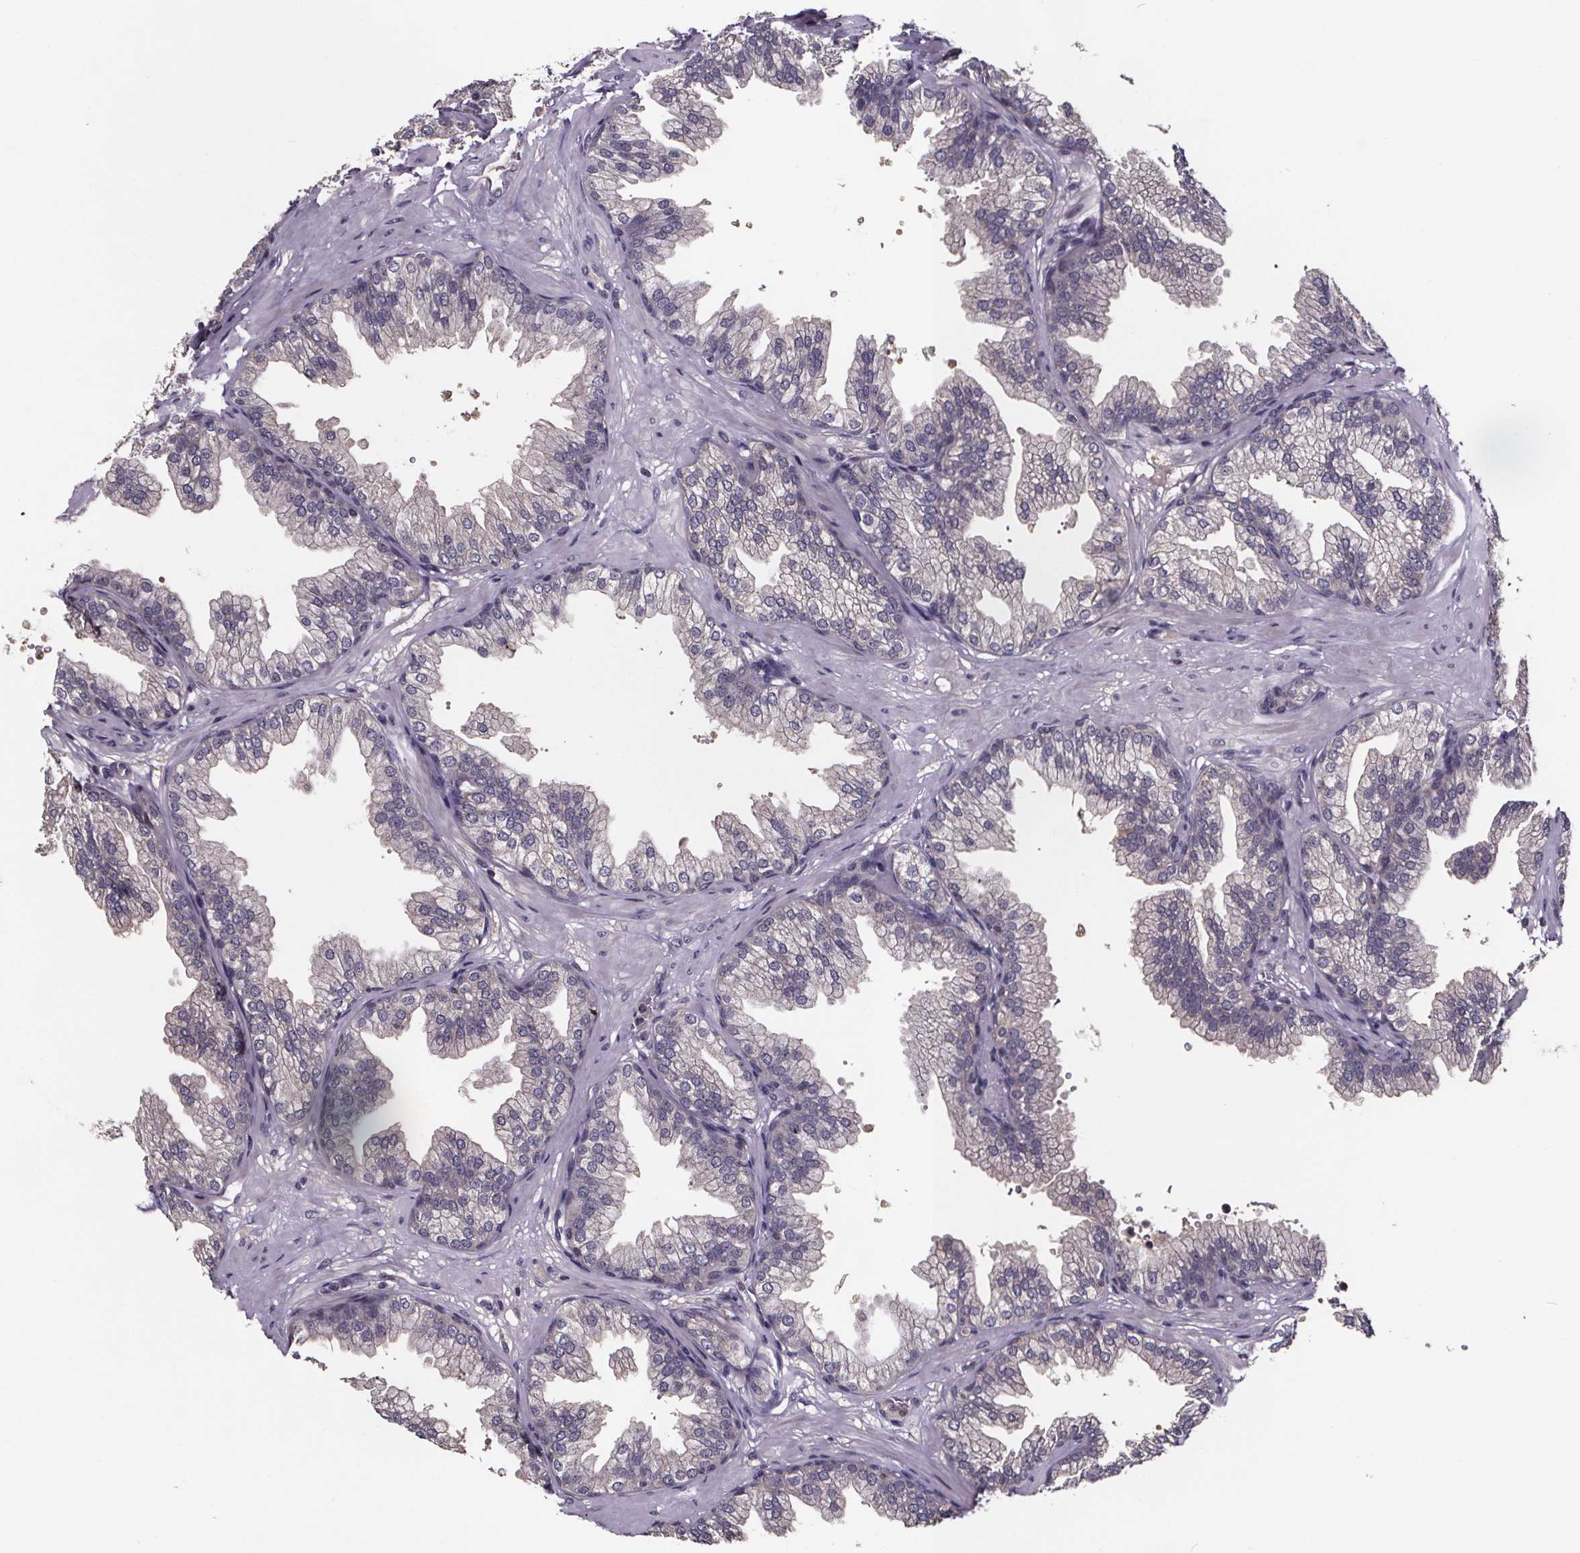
{"staining": {"intensity": "negative", "quantity": "none", "location": "none"}, "tissue": "prostate", "cell_type": "Glandular cells", "image_type": "normal", "snomed": [{"axis": "morphology", "description": "Normal tissue, NOS"}, {"axis": "topography", "description": "Prostate"}], "caption": "Photomicrograph shows no significant protein staining in glandular cells of benign prostate. The staining was performed using DAB to visualize the protein expression in brown, while the nuclei were stained in blue with hematoxylin (Magnification: 20x).", "gene": "SMIM1", "patient": {"sex": "male", "age": 37}}